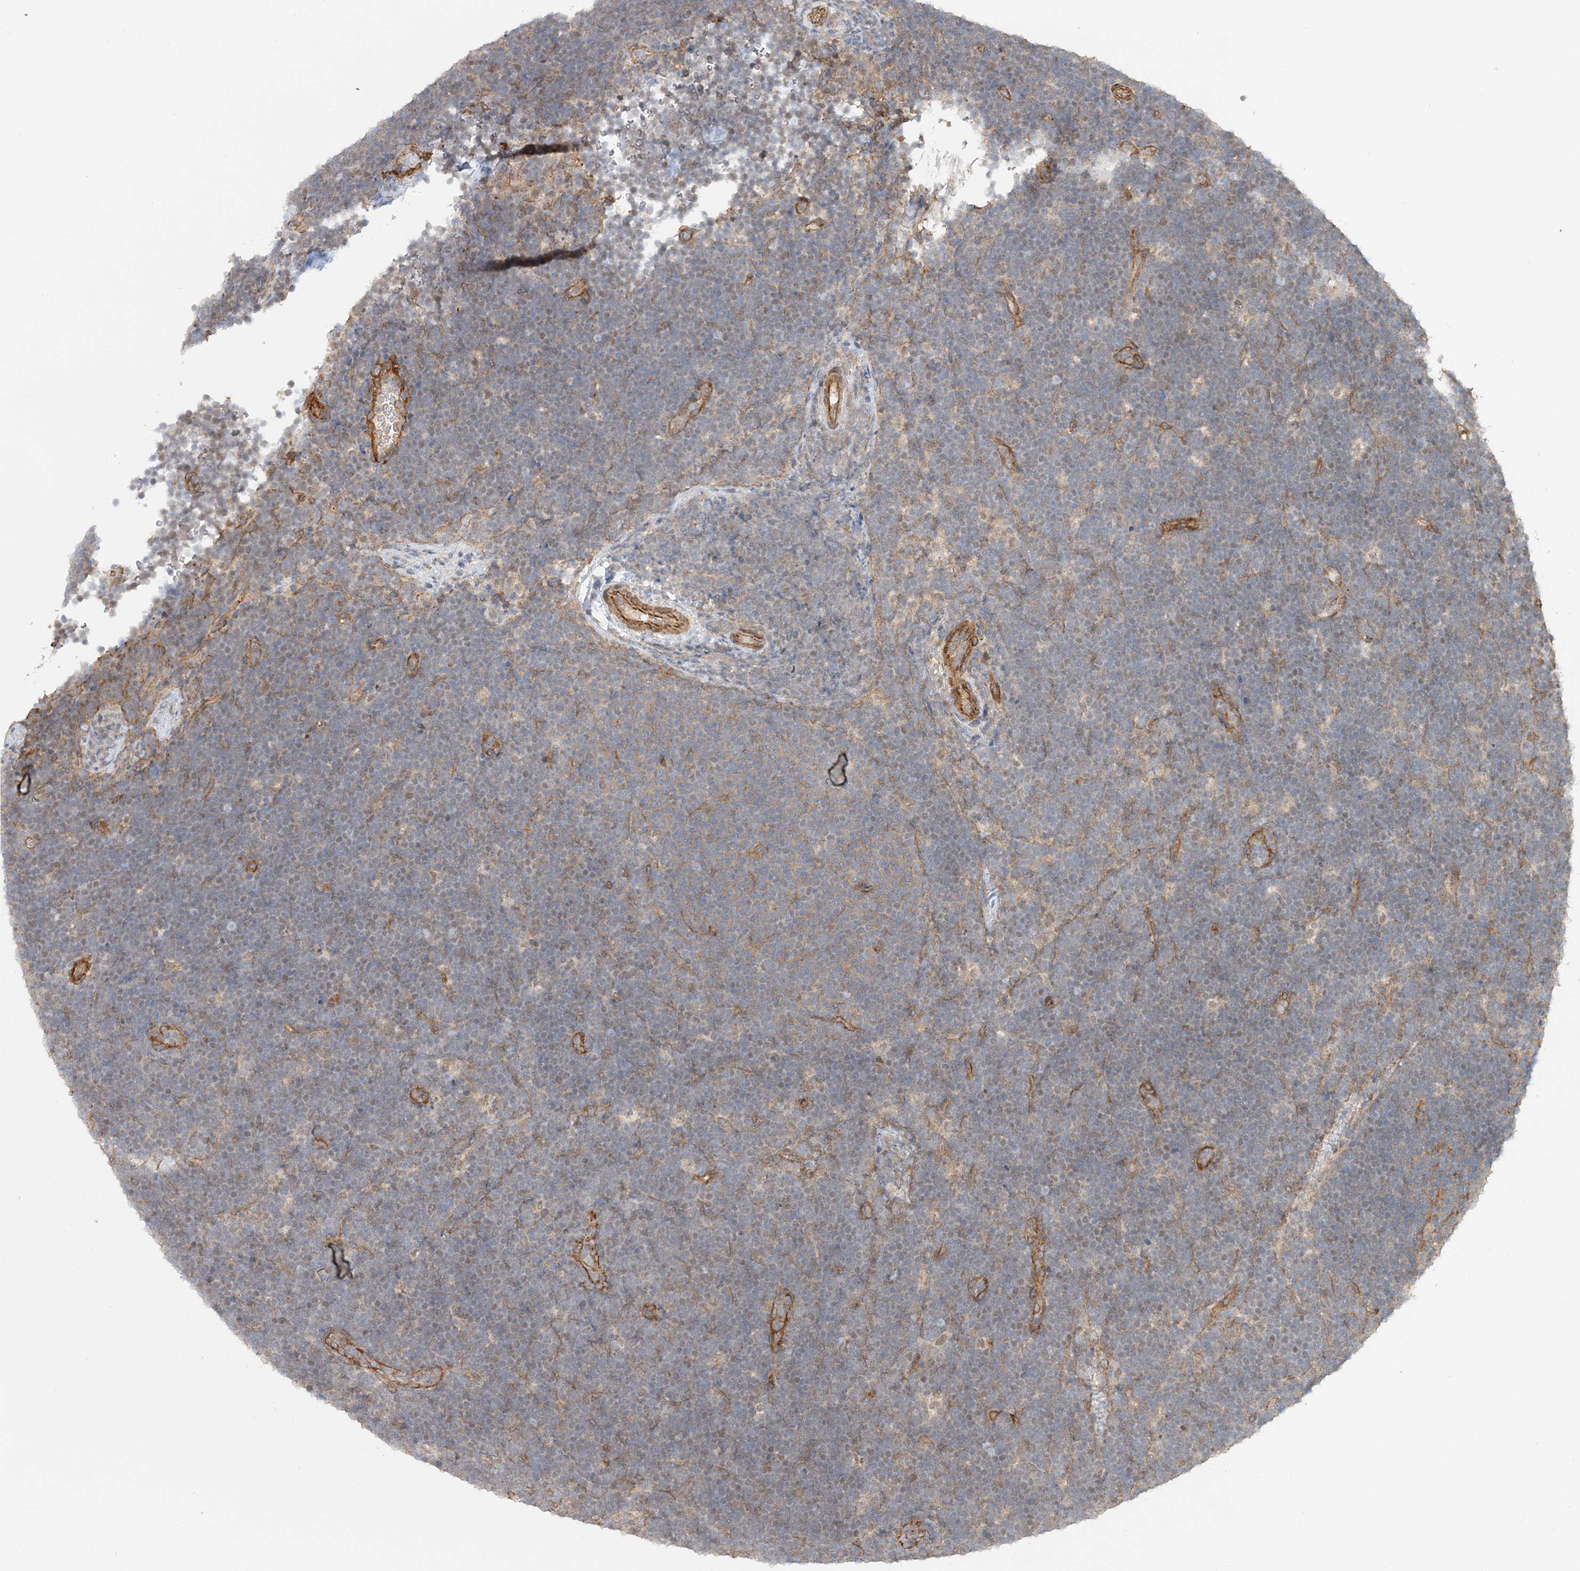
{"staining": {"intensity": "weak", "quantity": "<25%", "location": "nuclear"}, "tissue": "lymphoma", "cell_type": "Tumor cells", "image_type": "cancer", "snomed": [{"axis": "morphology", "description": "Malignant lymphoma, non-Hodgkin's type, High grade"}, {"axis": "topography", "description": "Lymph node"}], "caption": "The photomicrograph reveals no significant staining in tumor cells of high-grade malignant lymphoma, non-Hodgkin's type.", "gene": "MAT2B", "patient": {"sex": "male", "age": 13}}